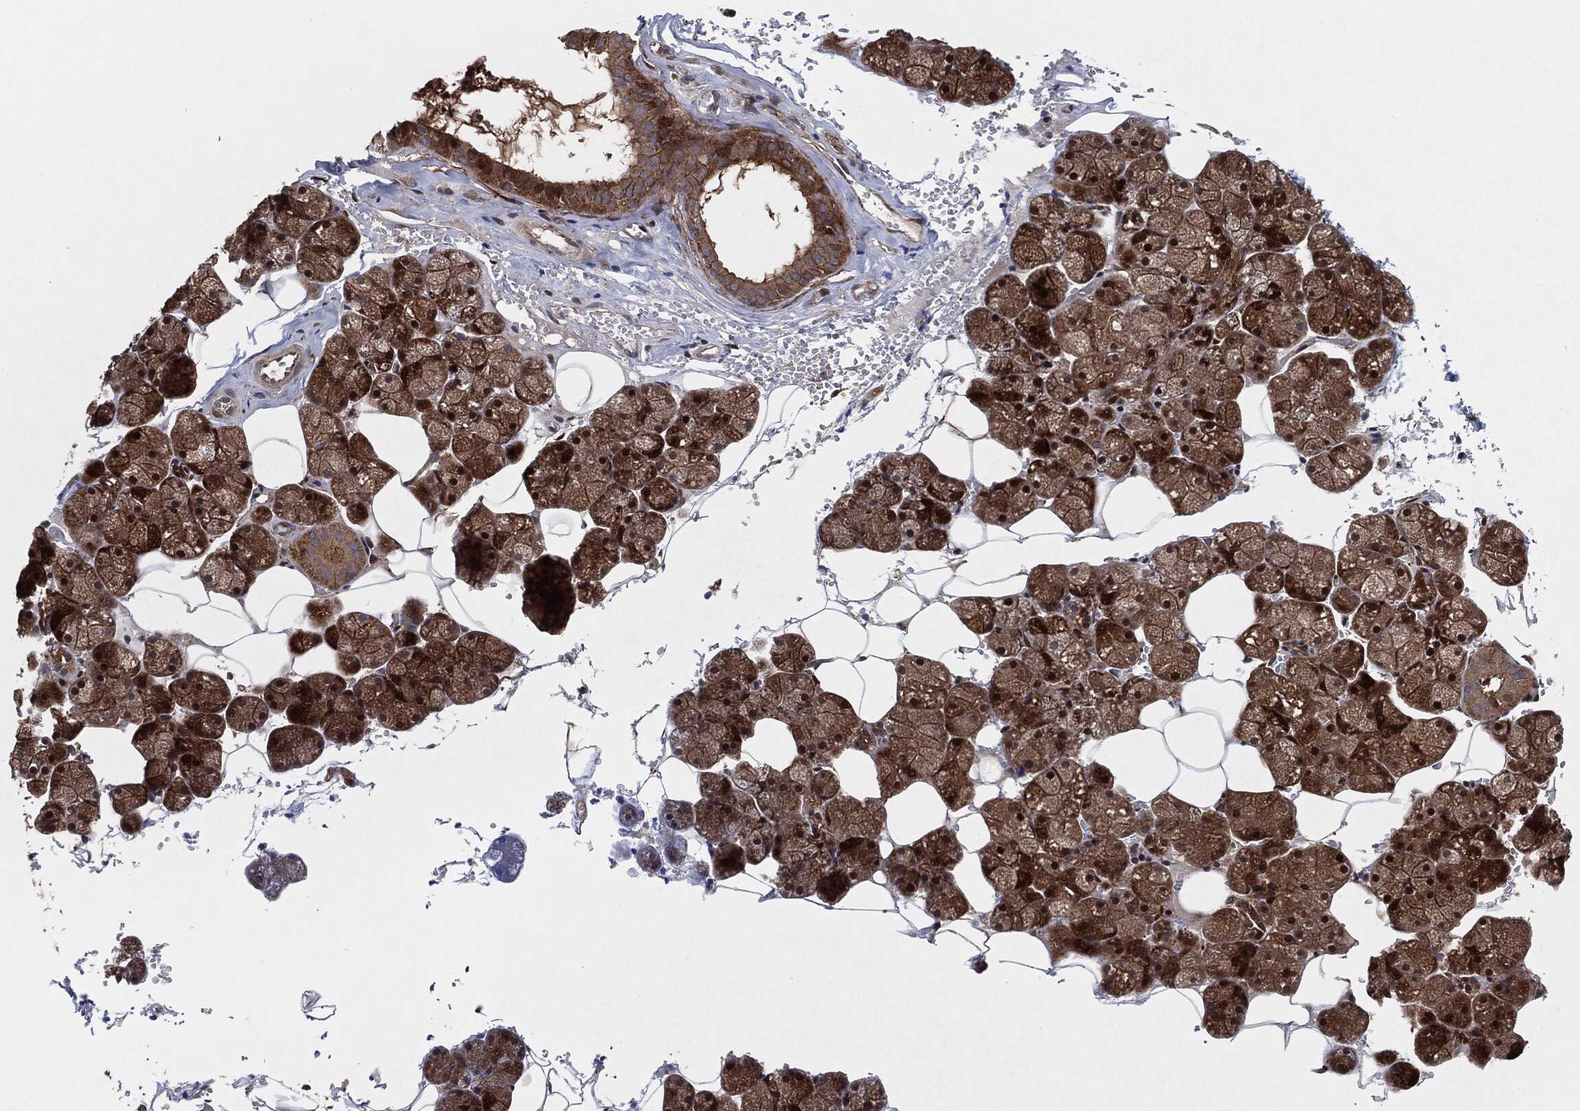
{"staining": {"intensity": "strong", "quantity": ">75%", "location": "cytoplasmic/membranous"}, "tissue": "salivary gland", "cell_type": "Glandular cells", "image_type": "normal", "snomed": [{"axis": "morphology", "description": "Normal tissue, NOS"}, {"axis": "topography", "description": "Salivary gland"}], "caption": "A high amount of strong cytoplasmic/membranous staining is identified in about >75% of glandular cells in unremarkable salivary gland.", "gene": "BCAR1", "patient": {"sex": "male", "age": 38}}